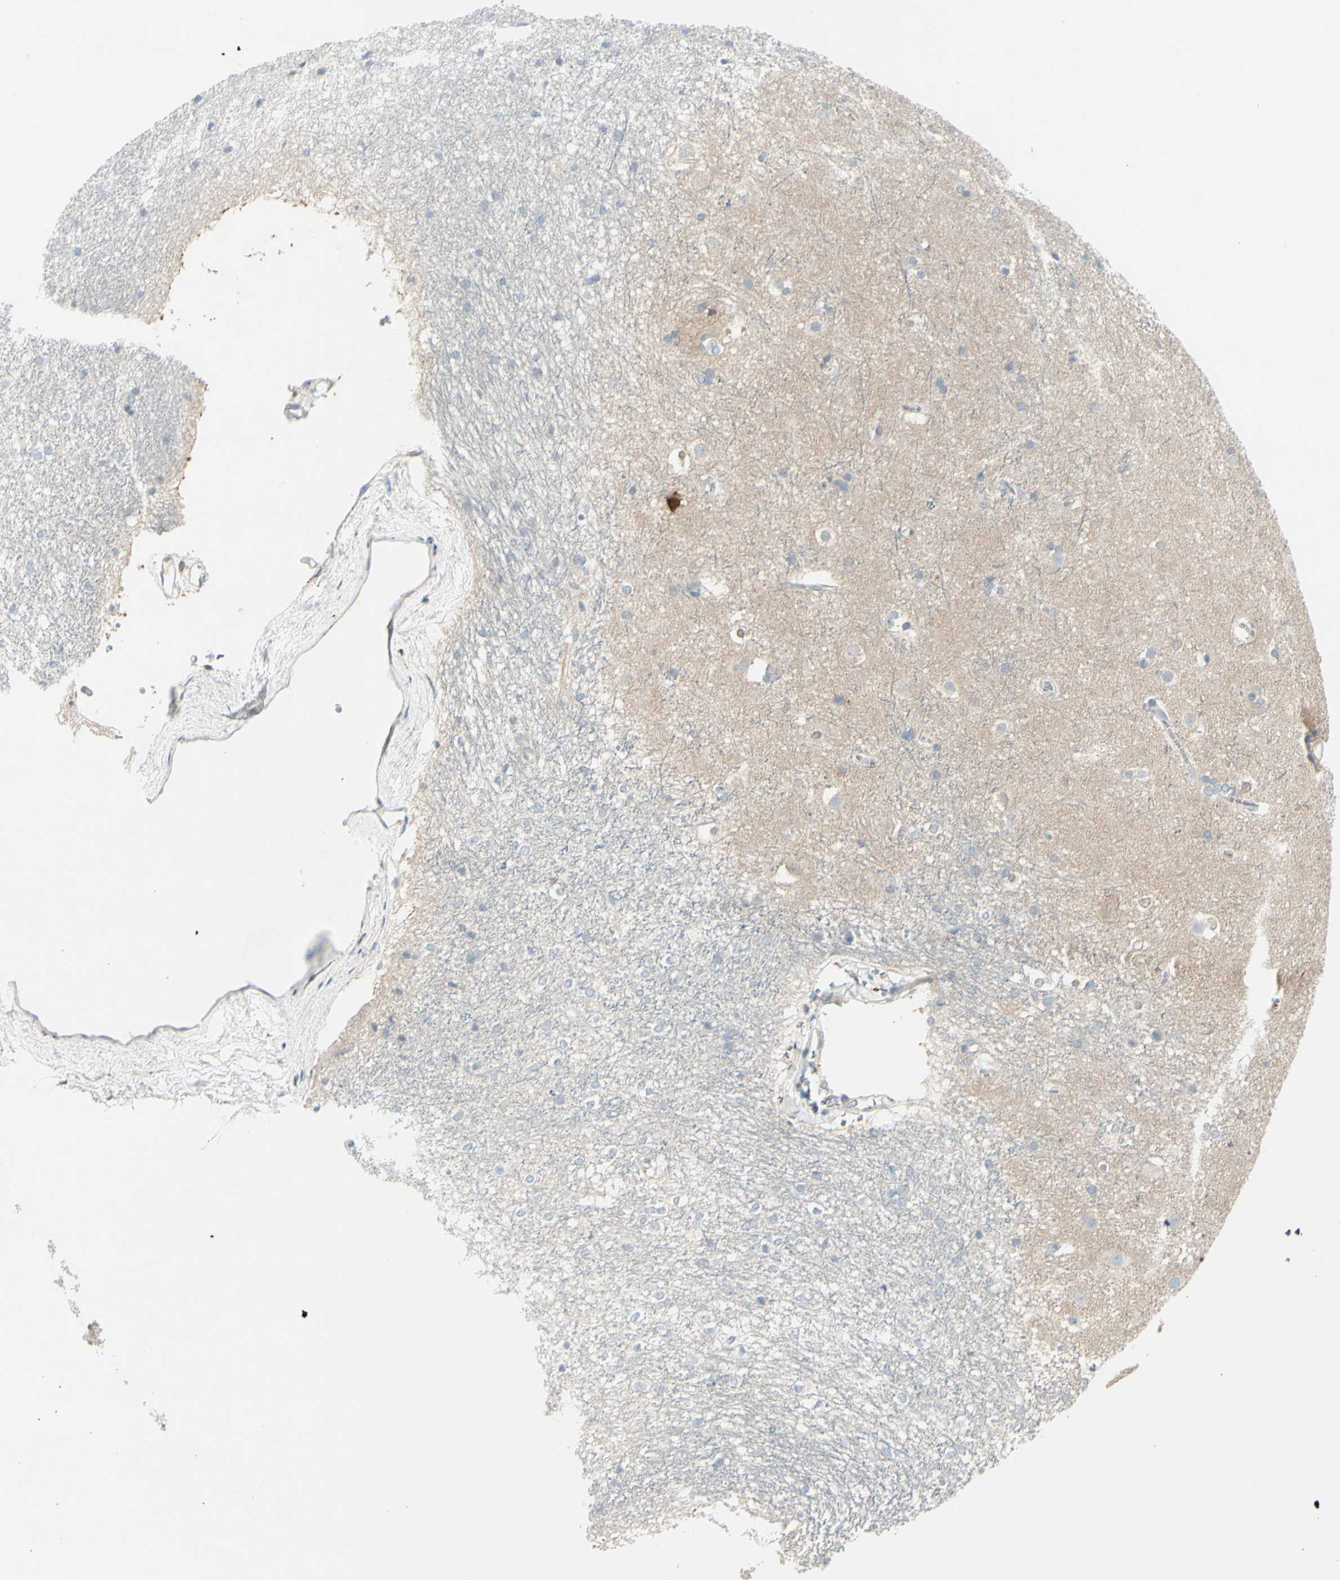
{"staining": {"intensity": "negative", "quantity": "none", "location": "none"}, "tissue": "caudate", "cell_type": "Glial cells", "image_type": "normal", "snomed": [{"axis": "morphology", "description": "Normal tissue, NOS"}, {"axis": "topography", "description": "Lateral ventricle wall"}], "caption": "This photomicrograph is of benign caudate stained with IHC to label a protein in brown with the nuclei are counter-stained blue. There is no expression in glial cells.", "gene": "CACNA2D1", "patient": {"sex": "female", "age": 19}}